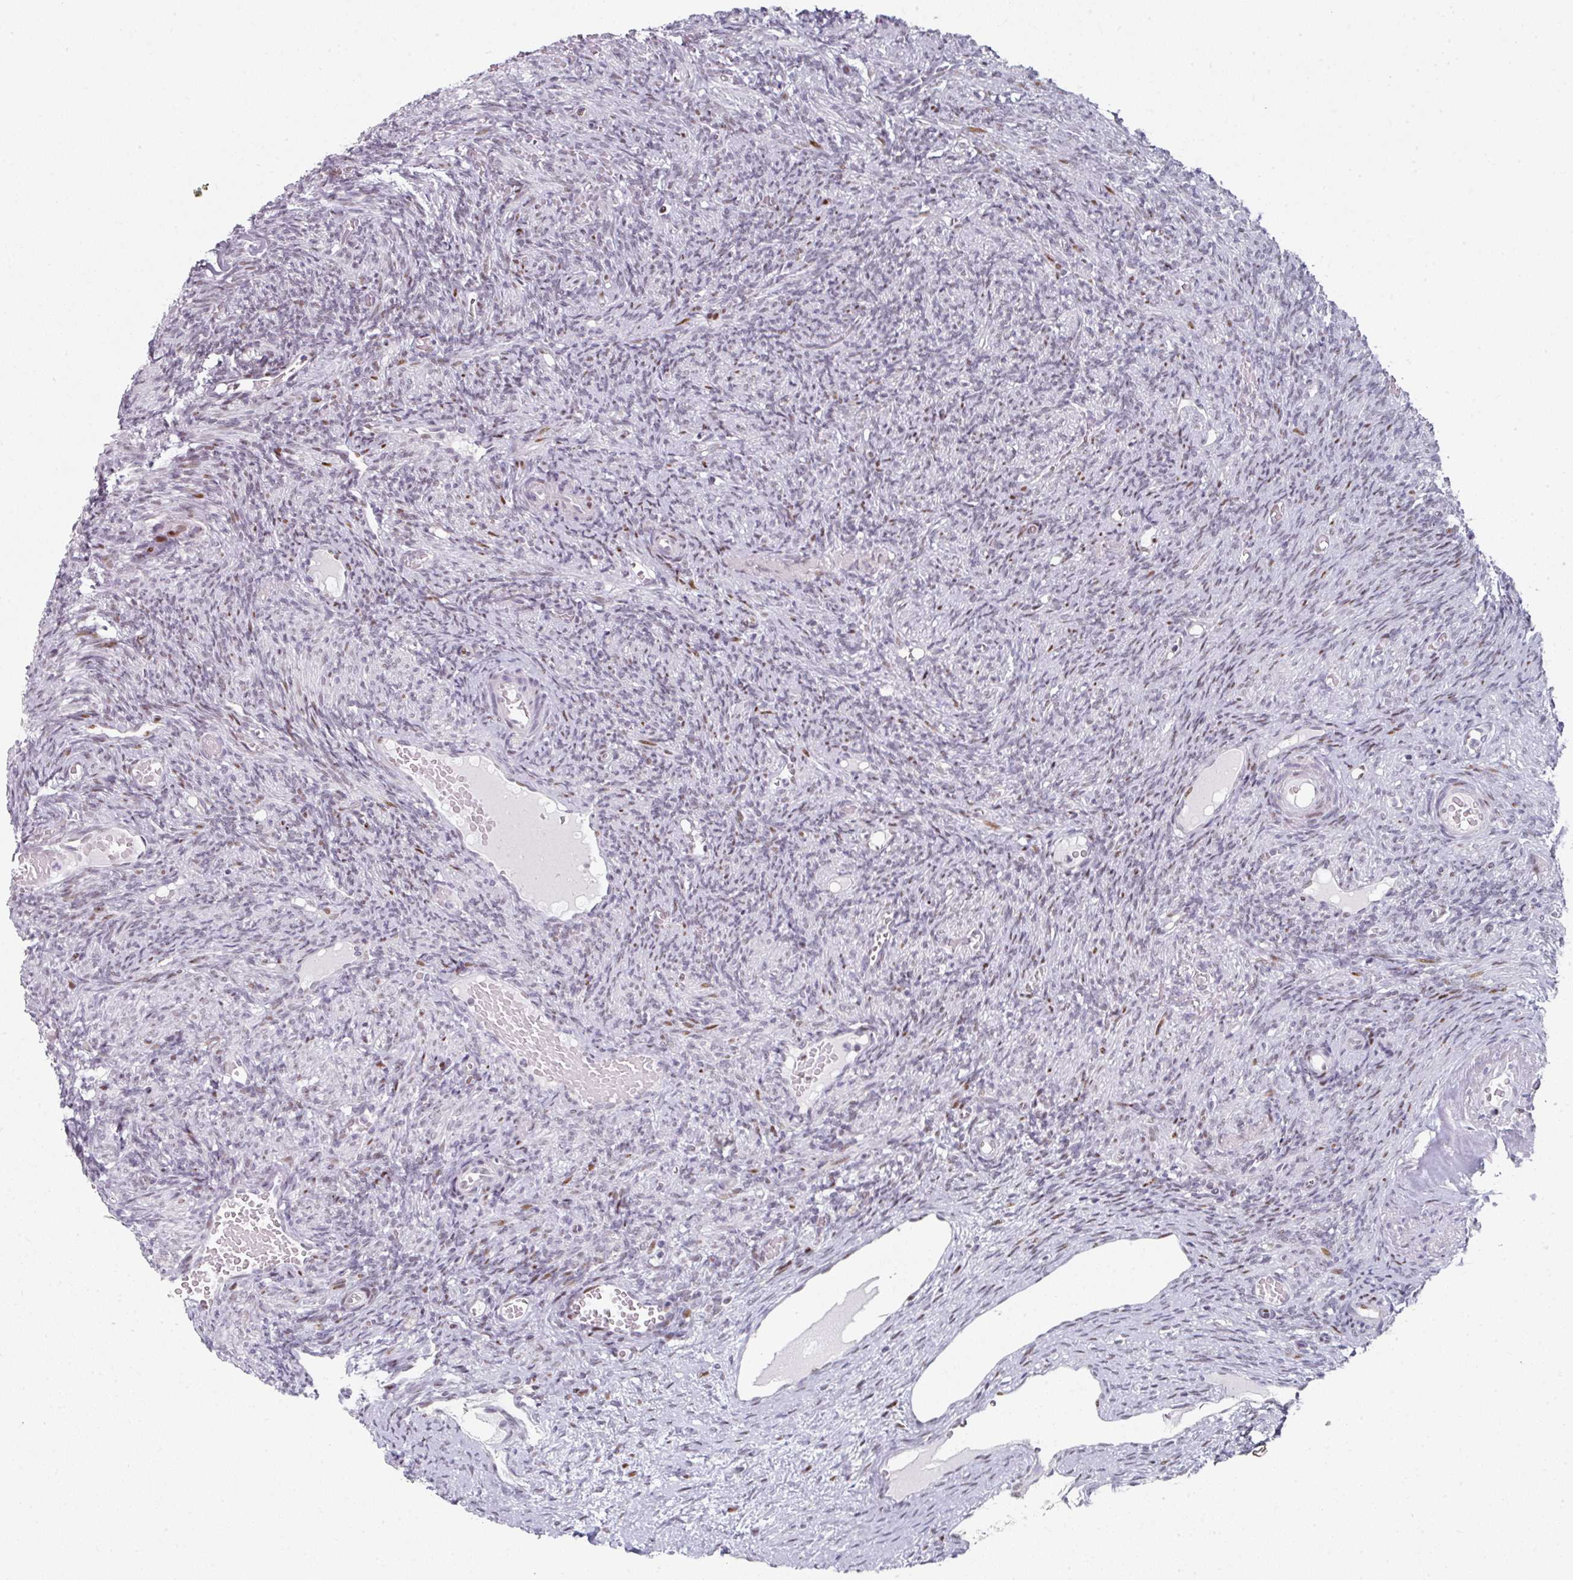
{"staining": {"intensity": "negative", "quantity": "none", "location": "none"}, "tissue": "ovary", "cell_type": "Ovarian stroma cells", "image_type": "normal", "snomed": [{"axis": "morphology", "description": "Normal tissue, NOS"}, {"axis": "topography", "description": "Ovary"}], "caption": "A photomicrograph of human ovary is negative for staining in ovarian stroma cells. (DAB immunohistochemistry visualized using brightfield microscopy, high magnification).", "gene": "SF3B5", "patient": {"sex": "female", "age": 51}}